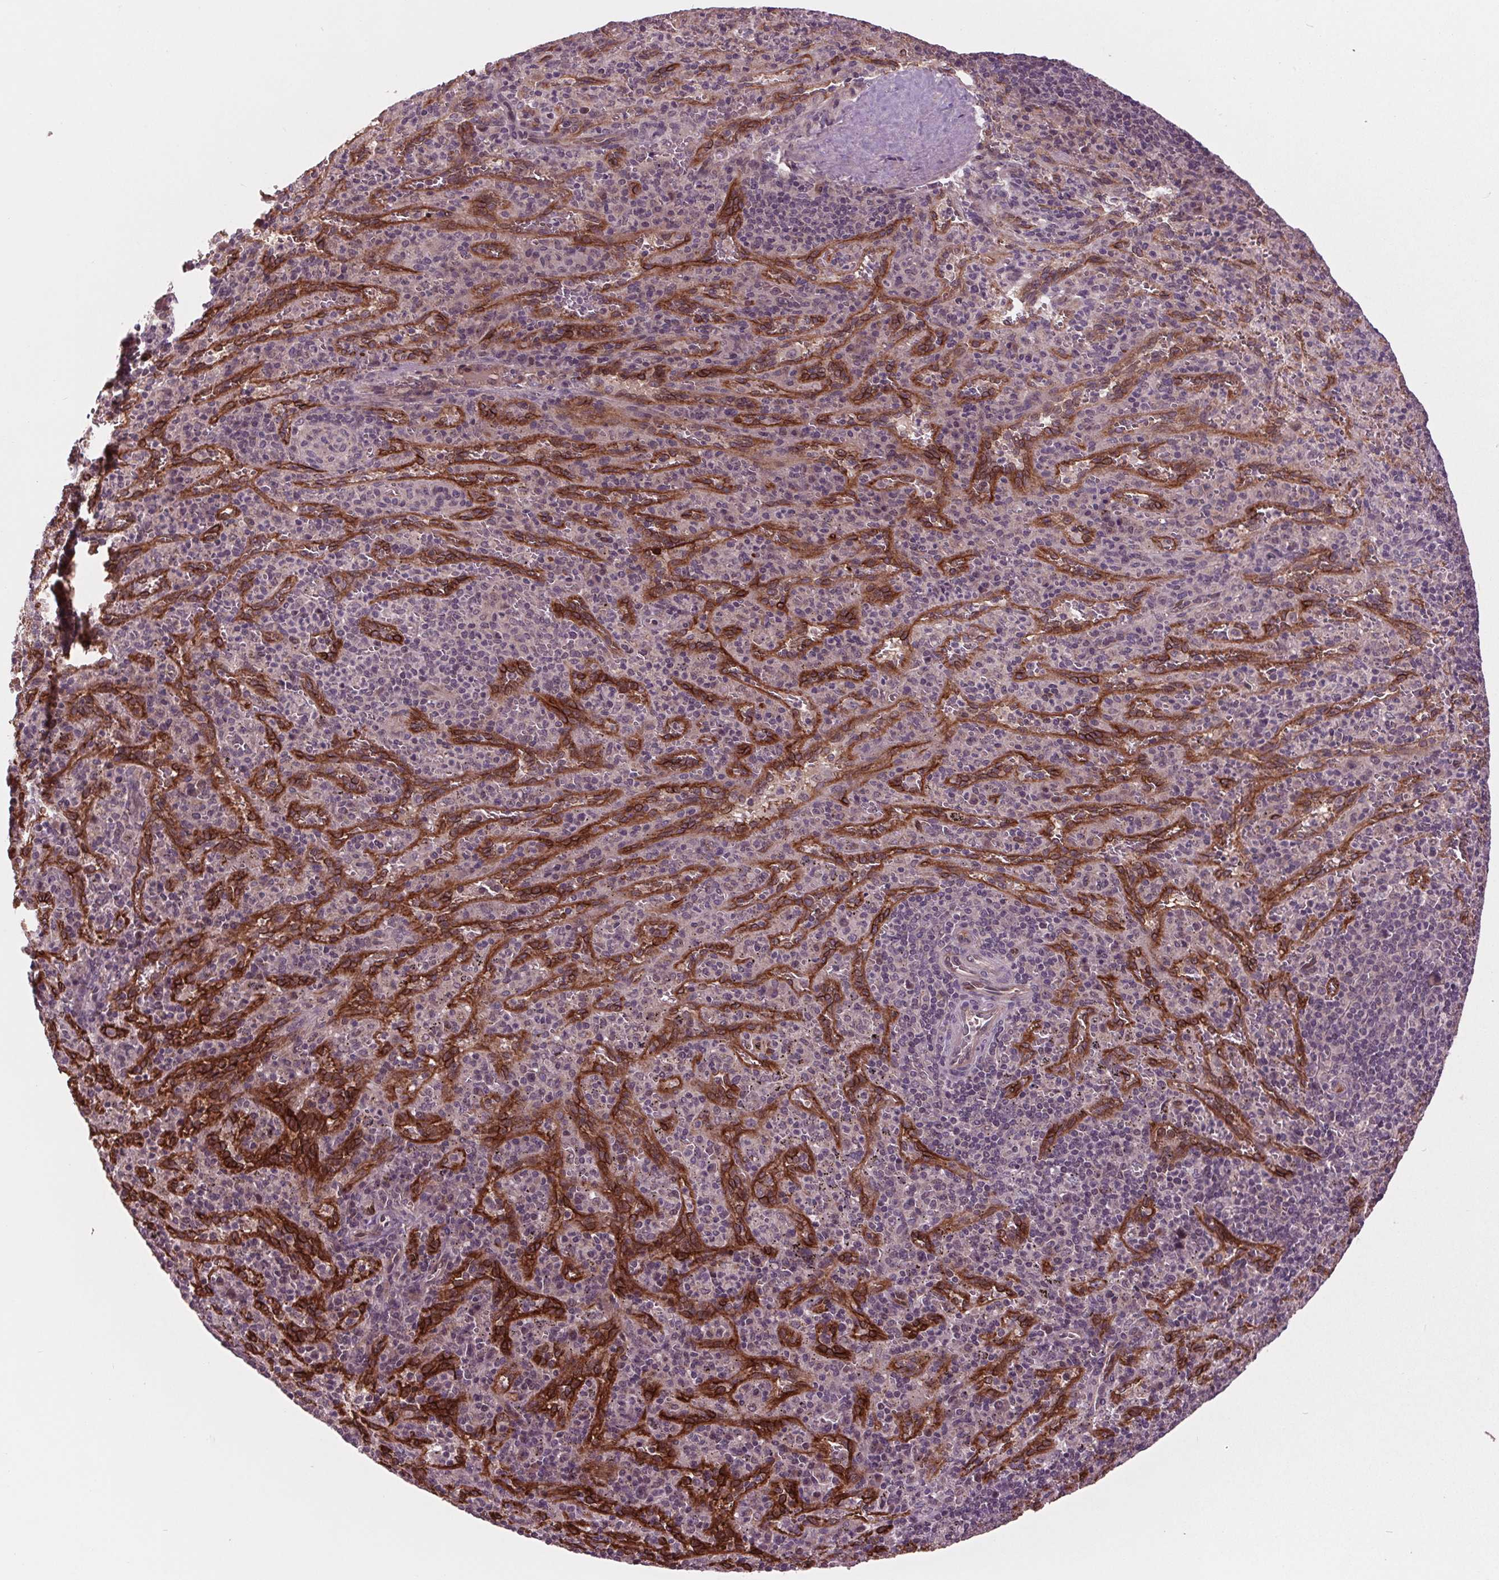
{"staining": {"intensity": "negative", "quantity": "none", "location": "none"}, "tissue": "spleen", "cell_type": "Cells in red pulp", "image_type": "normal", "snomed": [{"axis": "morphology", "description": "Normal tissue, NOS"}, {"axis": "topography", "description": "Spleen"}], "caption": "Cells in red pulp show no significant protein expression in unremarkable spleen. (Immunohistochemistry (ihc), brightfield microscopy, high magnification).", "gene": "MAPK8", "patient": {"sex": "male", "age": 57}}